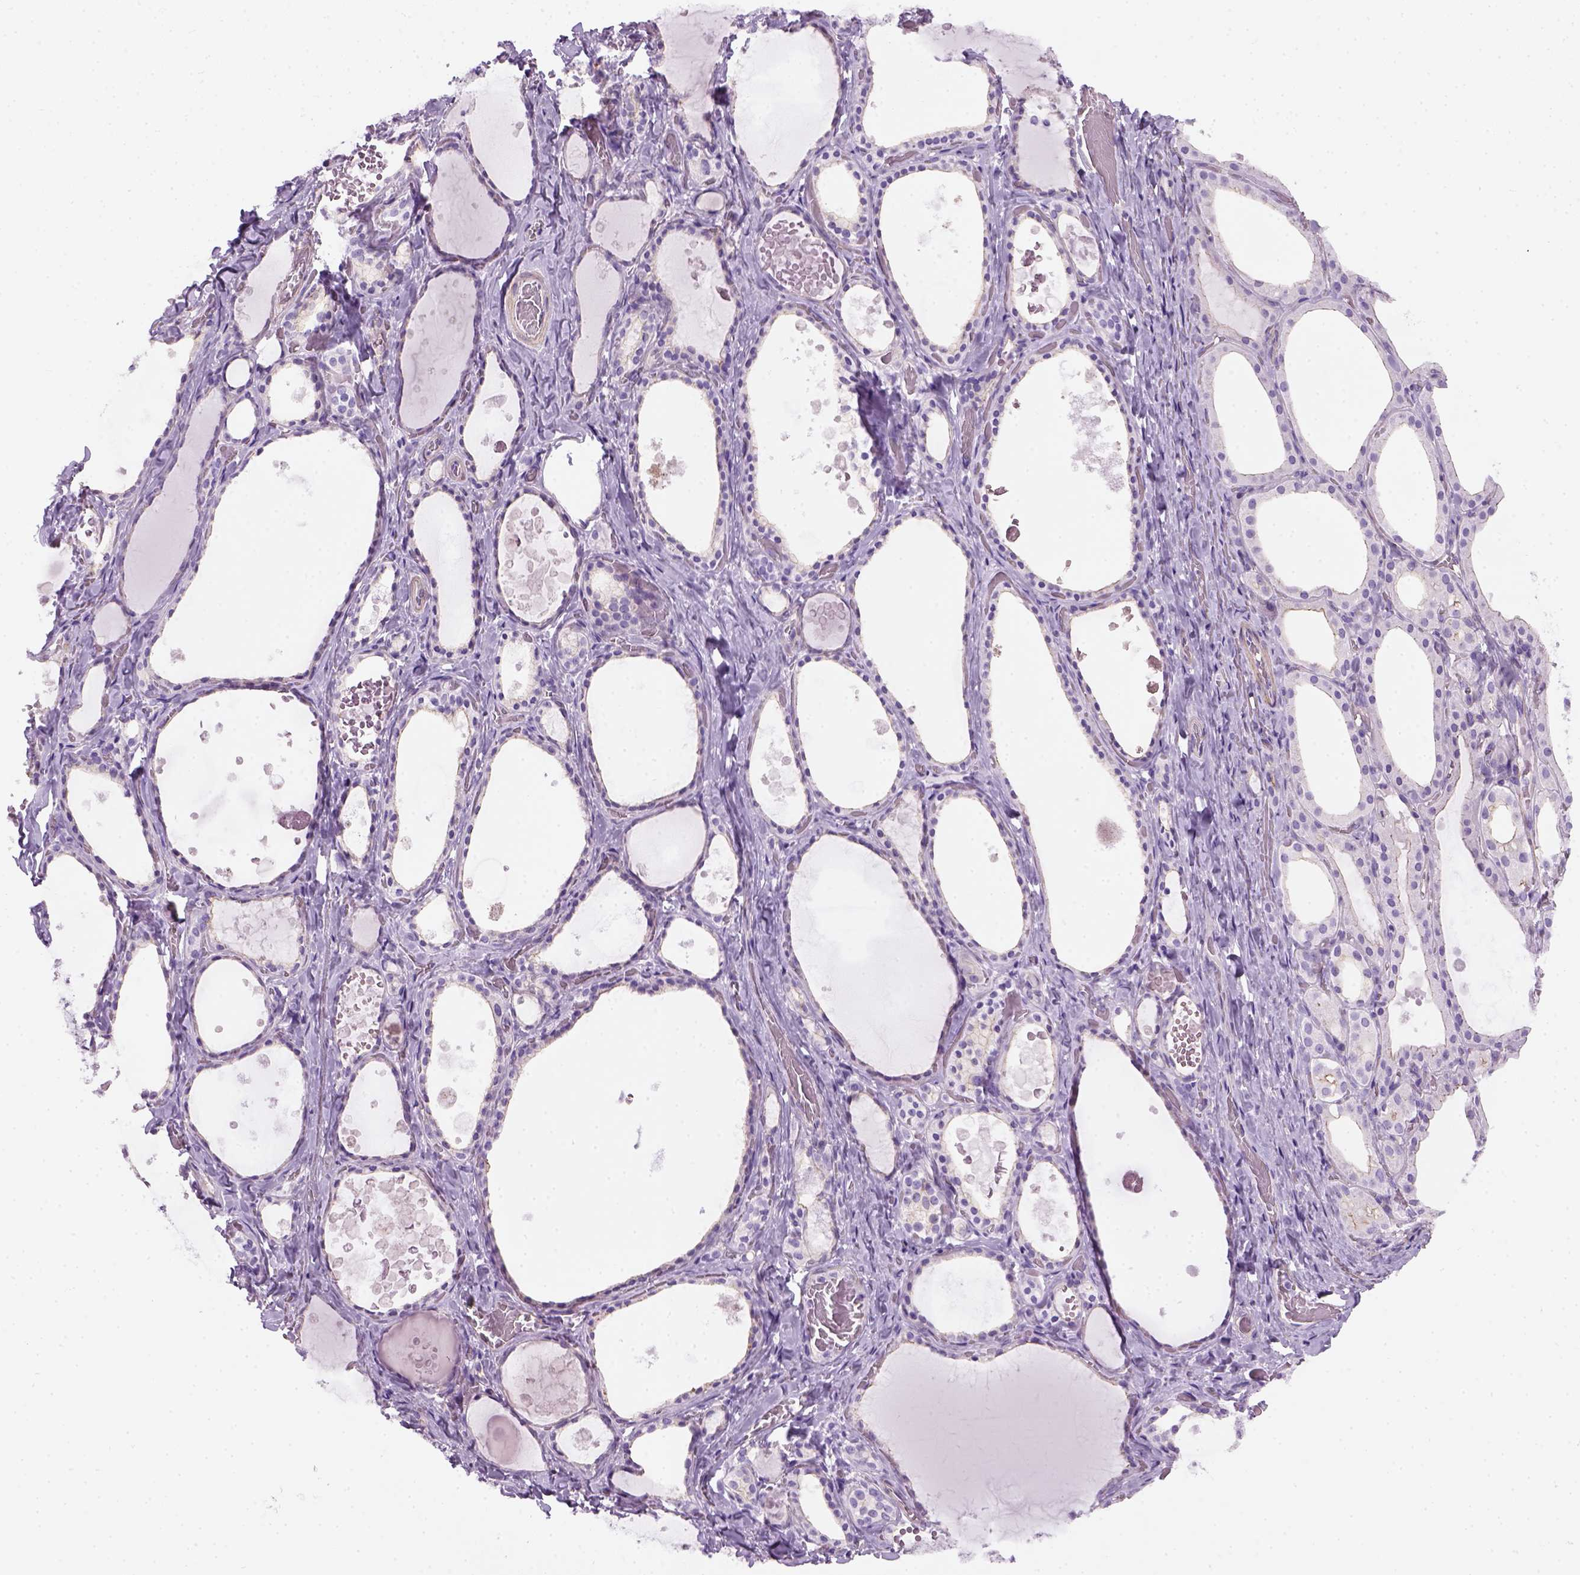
{"staining": {"intensity": "negative", "quantity": "none", "location": "none"}, "tissue": "thyroid gland", "cell_type": "Glandular cells", "image_type": "normal", "snomed": [{"axis": "morphology", "description": "Normal tissue, NOS"}, {"axis": "topography", "description": "Thyroid gland"}], "caption": "An immunohistochemistry photomicrograph of normal thyroid gland is shown. There is no staining in glandular cells of thyroid gland. Brightfield microscopy of IHC stained with DAB (brown) and hematoxylin (blue), captured at high magnification.", "gene": "FAM161A", "patient": {"sex": "female", "age": 56}}